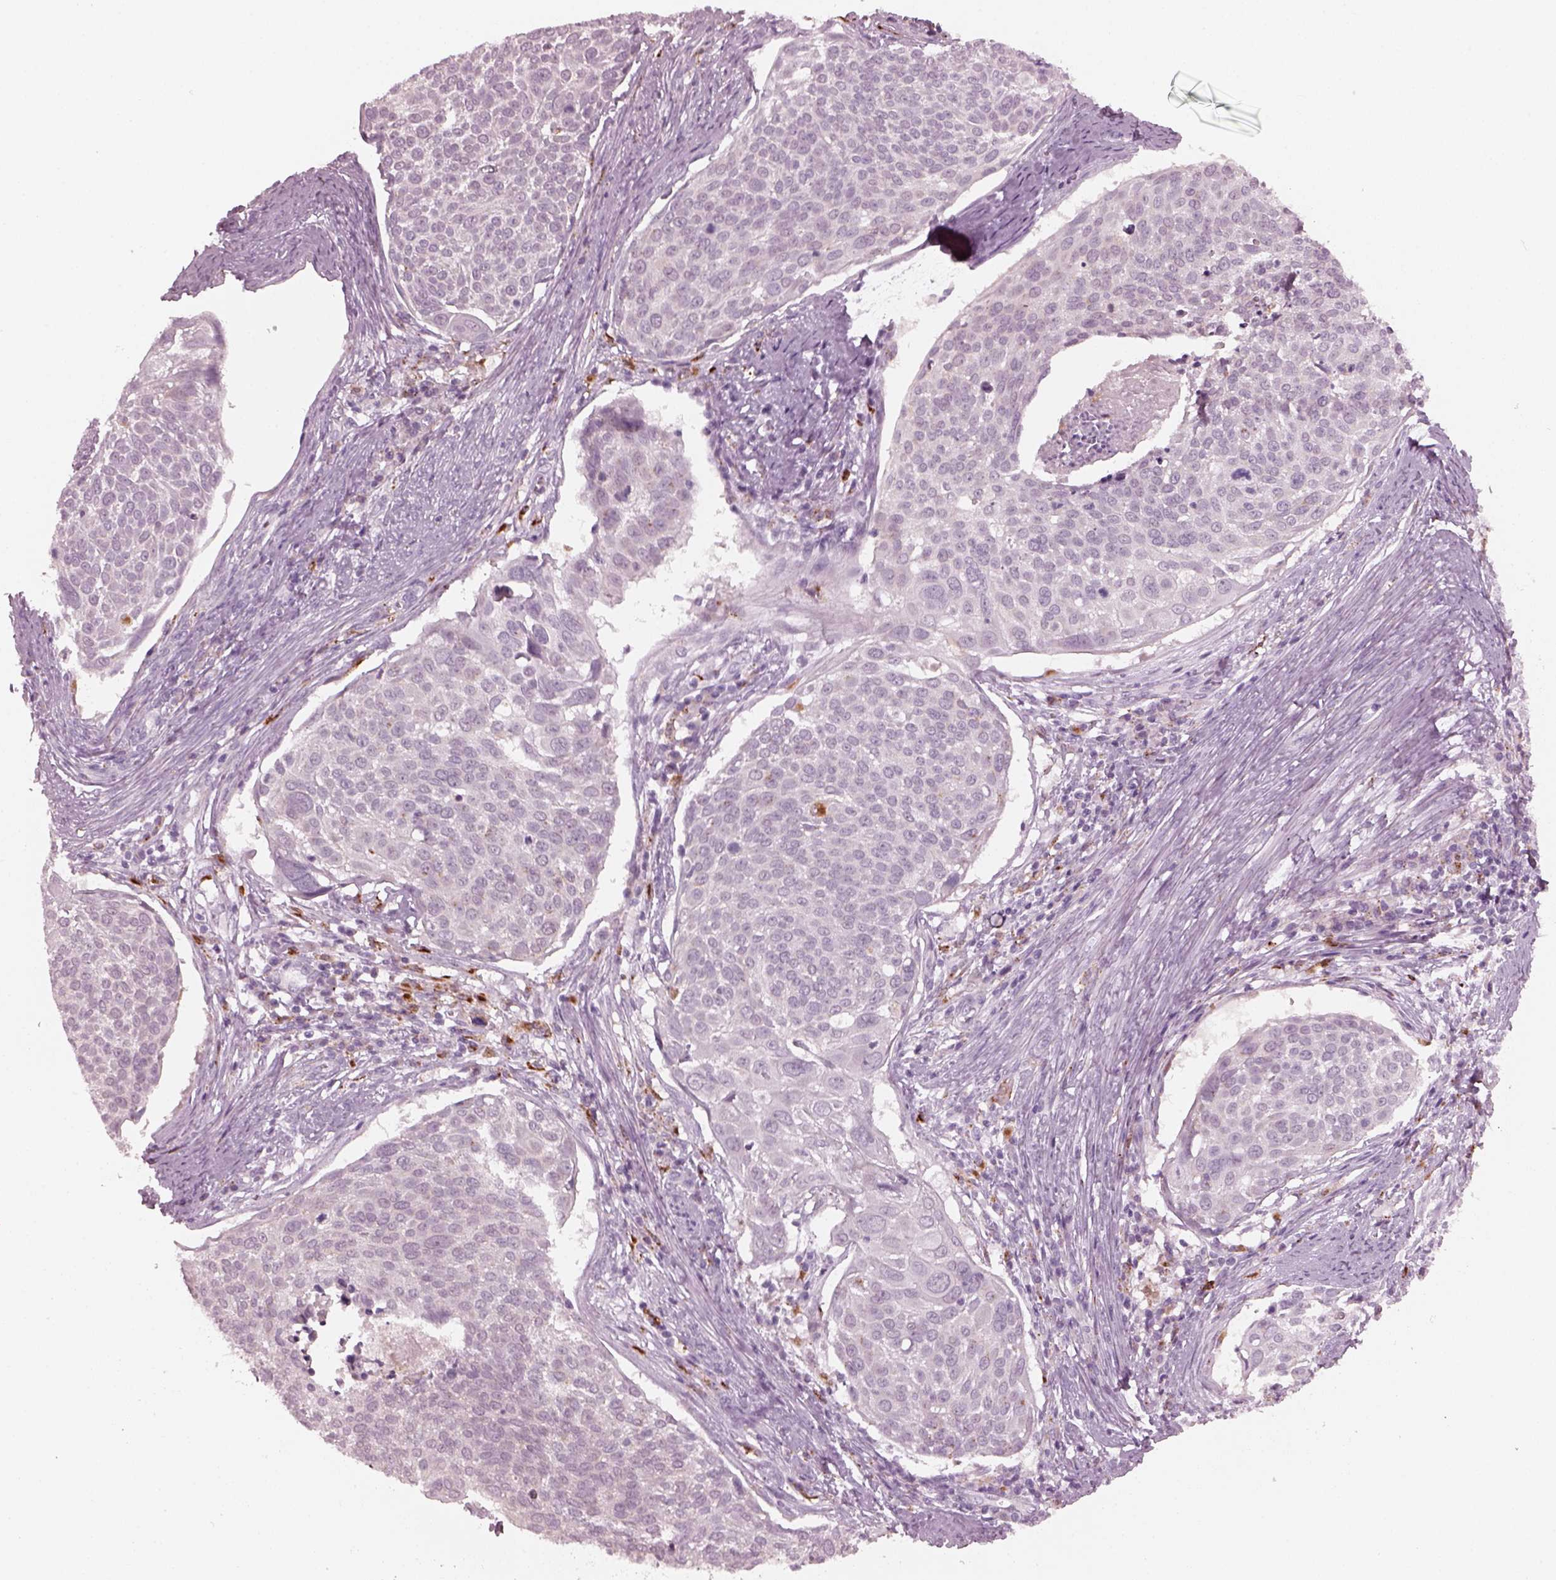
{"staining": {"intensity": "negative", "quantity": "none", "location": "none"}, "tissue": "cervical cancer", "cell_type": "Tumor cells", "image_type": "cancer", "snomed": [{"axis": "morphology", "description": "Squamous cell carcinoma, NOS"}, {"axis": "topography", "description": "Cervix"}], "caption": "An IHC histopathology image of cervical squamous cell carcinoma is shown. There is no staining in tumor cells of cervical squamous cell carcinoma. (Stains: DAB (3,3'-diaminobenzidine) IHC with hematoxylin counter stain, Microscopy: brightfield microscopy at high magnification).", "gene": "SLAMF8", "patient": {"sex": "female", "age": 39}}